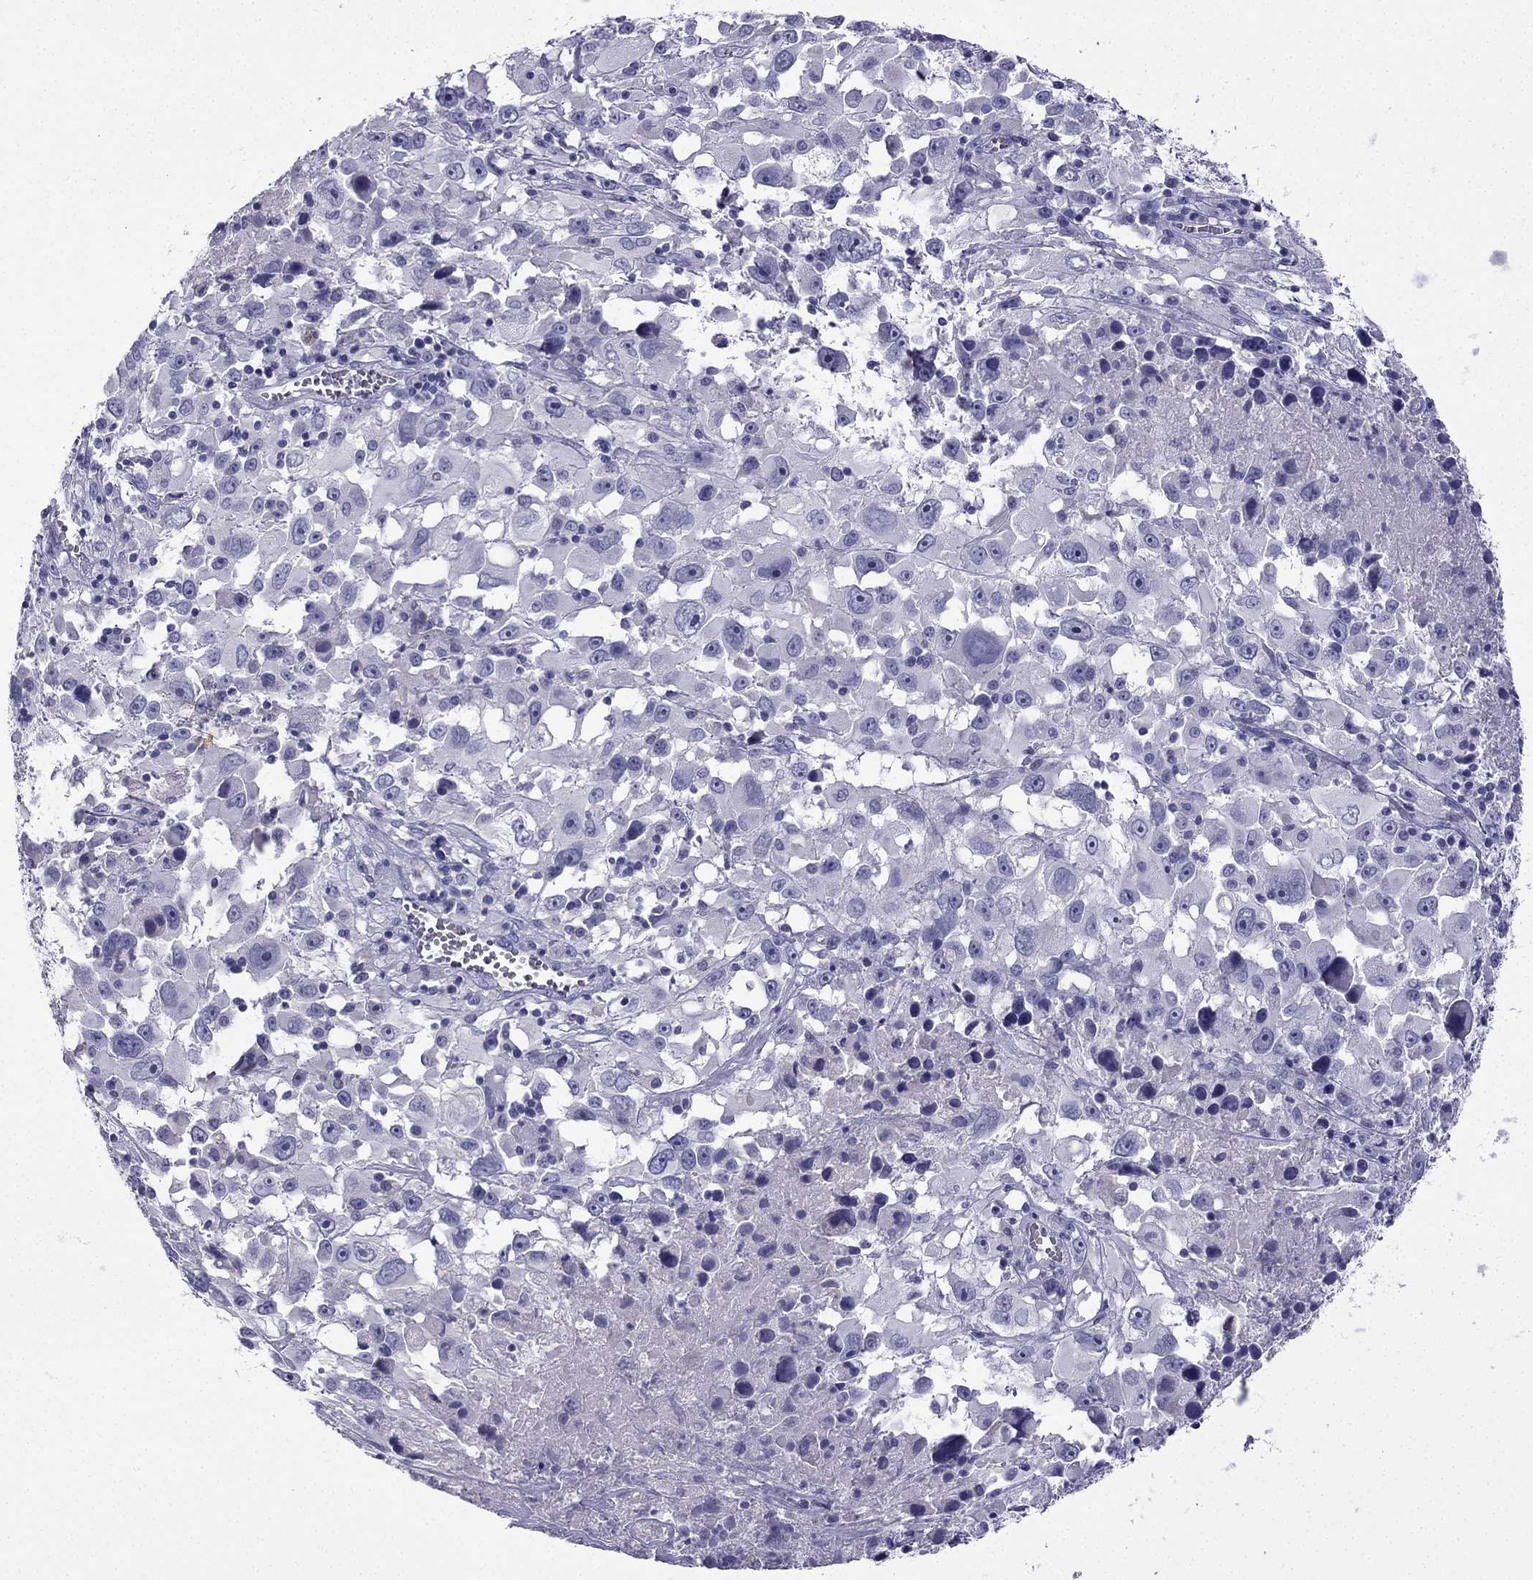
{"staining": {"intensity": "negative", "quantity": "none", "location": "none"}, "tissue": "melanoma", "cell_type": "Tumor cells", "image_type": "cancer", "snomed": [{"axis": "morphology", "description": "Malignant melanoma, Metastatic site"}, {"axis": "topography", "description": "Soft tissue"}], "caption": "Immunohistochemistry photomicrograph of melanoma stained for a protein (brown), which displays no staining in tumor cells.", "gene": "NPTX1", "patient": {"sex": "male", "age": 50}}